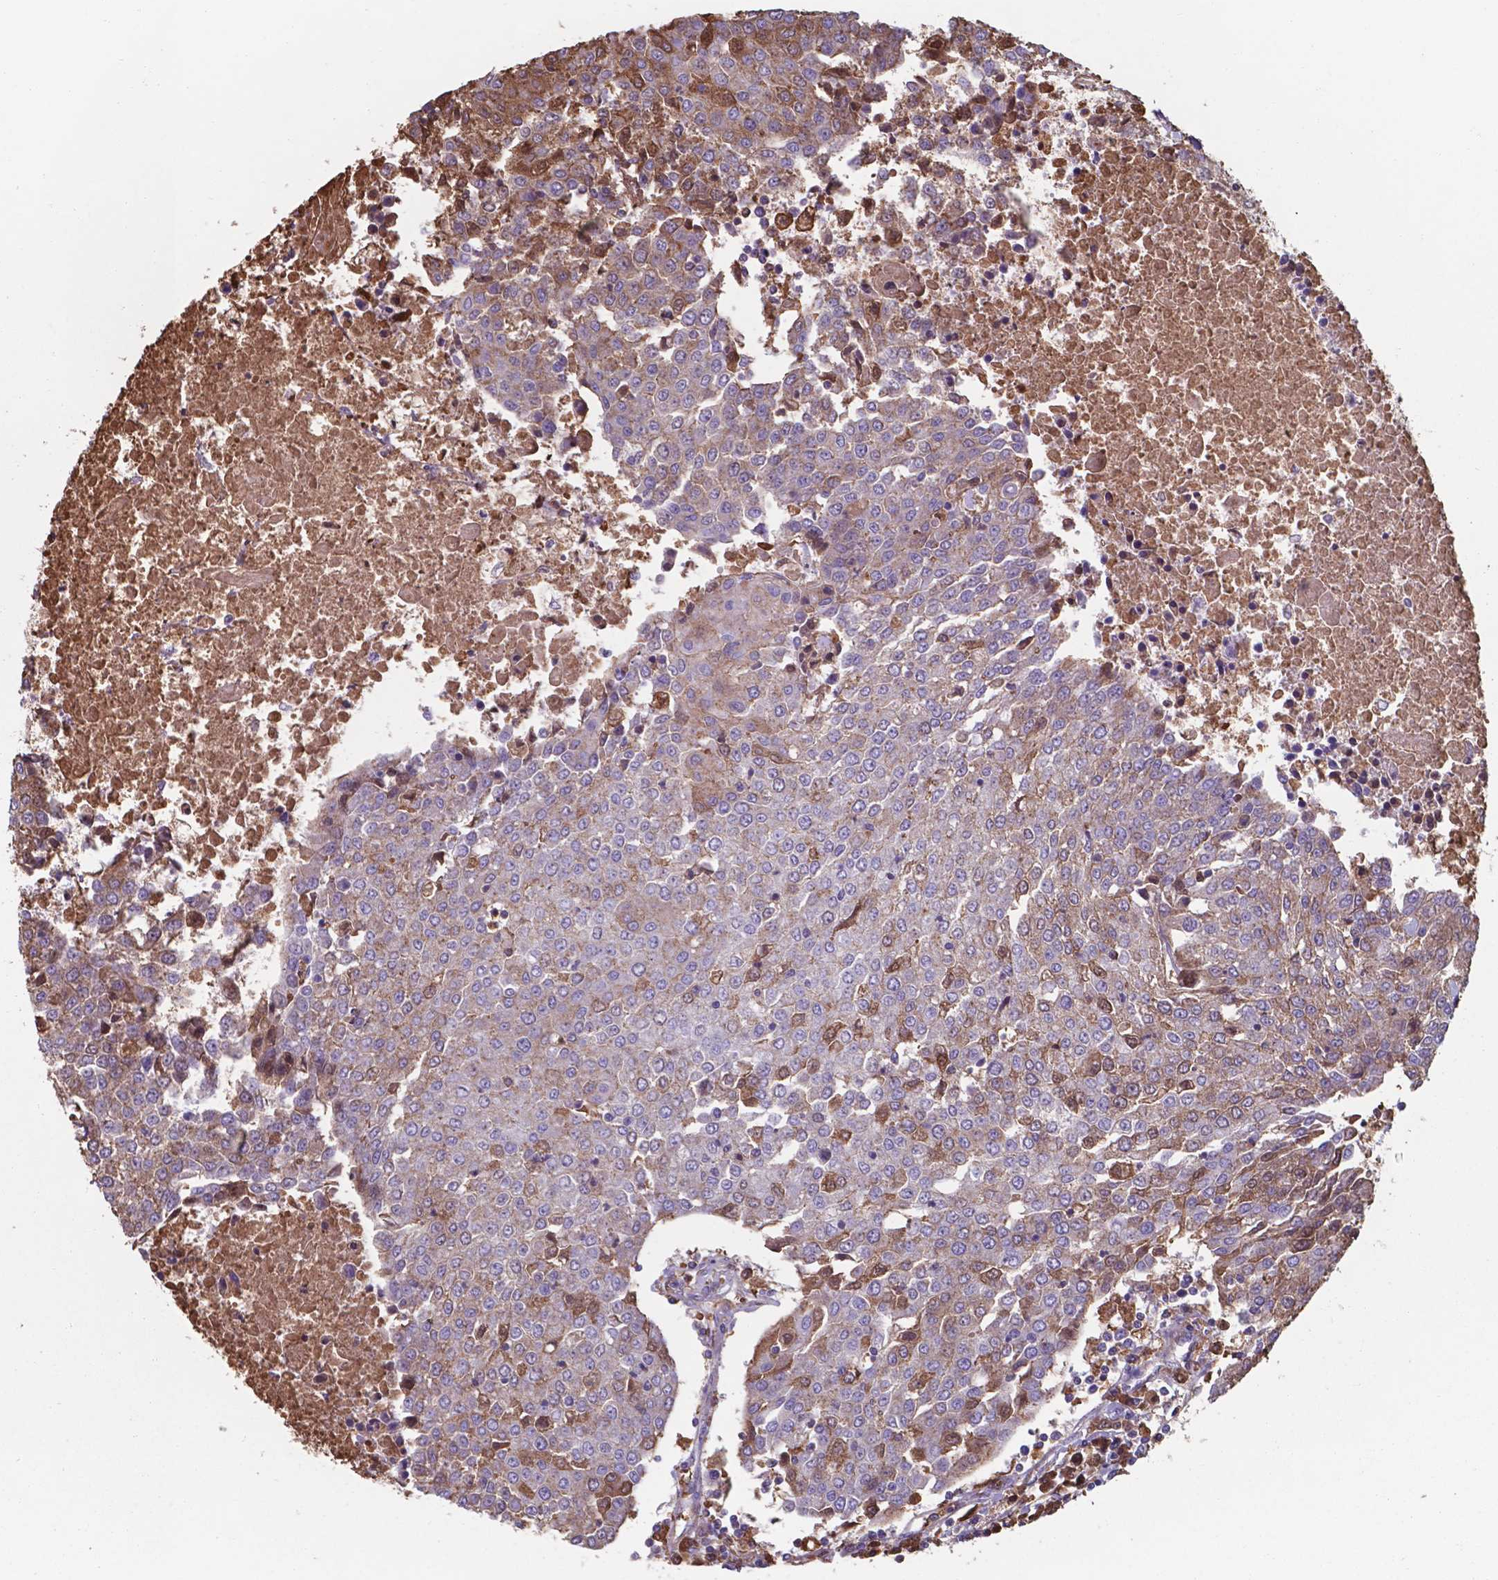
{"staining": {"intensity": "moderate", "quantity": ">75%", "location": "cytoplasmic/membranous"}, "tissue": "urothelial cancer", "cell_type": "Tumor cells", "image_type": "cancer", "snomed": [{"axis": "morphology", "description": "Urothelial carcinoma, High grade"}, {"axis": "topography", "description": "Urinary bladder"}], "caption": "This is a micrograph of immunohistochemistry (IHC) staining of urothelial cancer, which shows moderate positivity in the cytoplasmic/membranous of tumor cells.", "gene": "SERPINA1", "patient": {"sex": "female", "age": 85}}